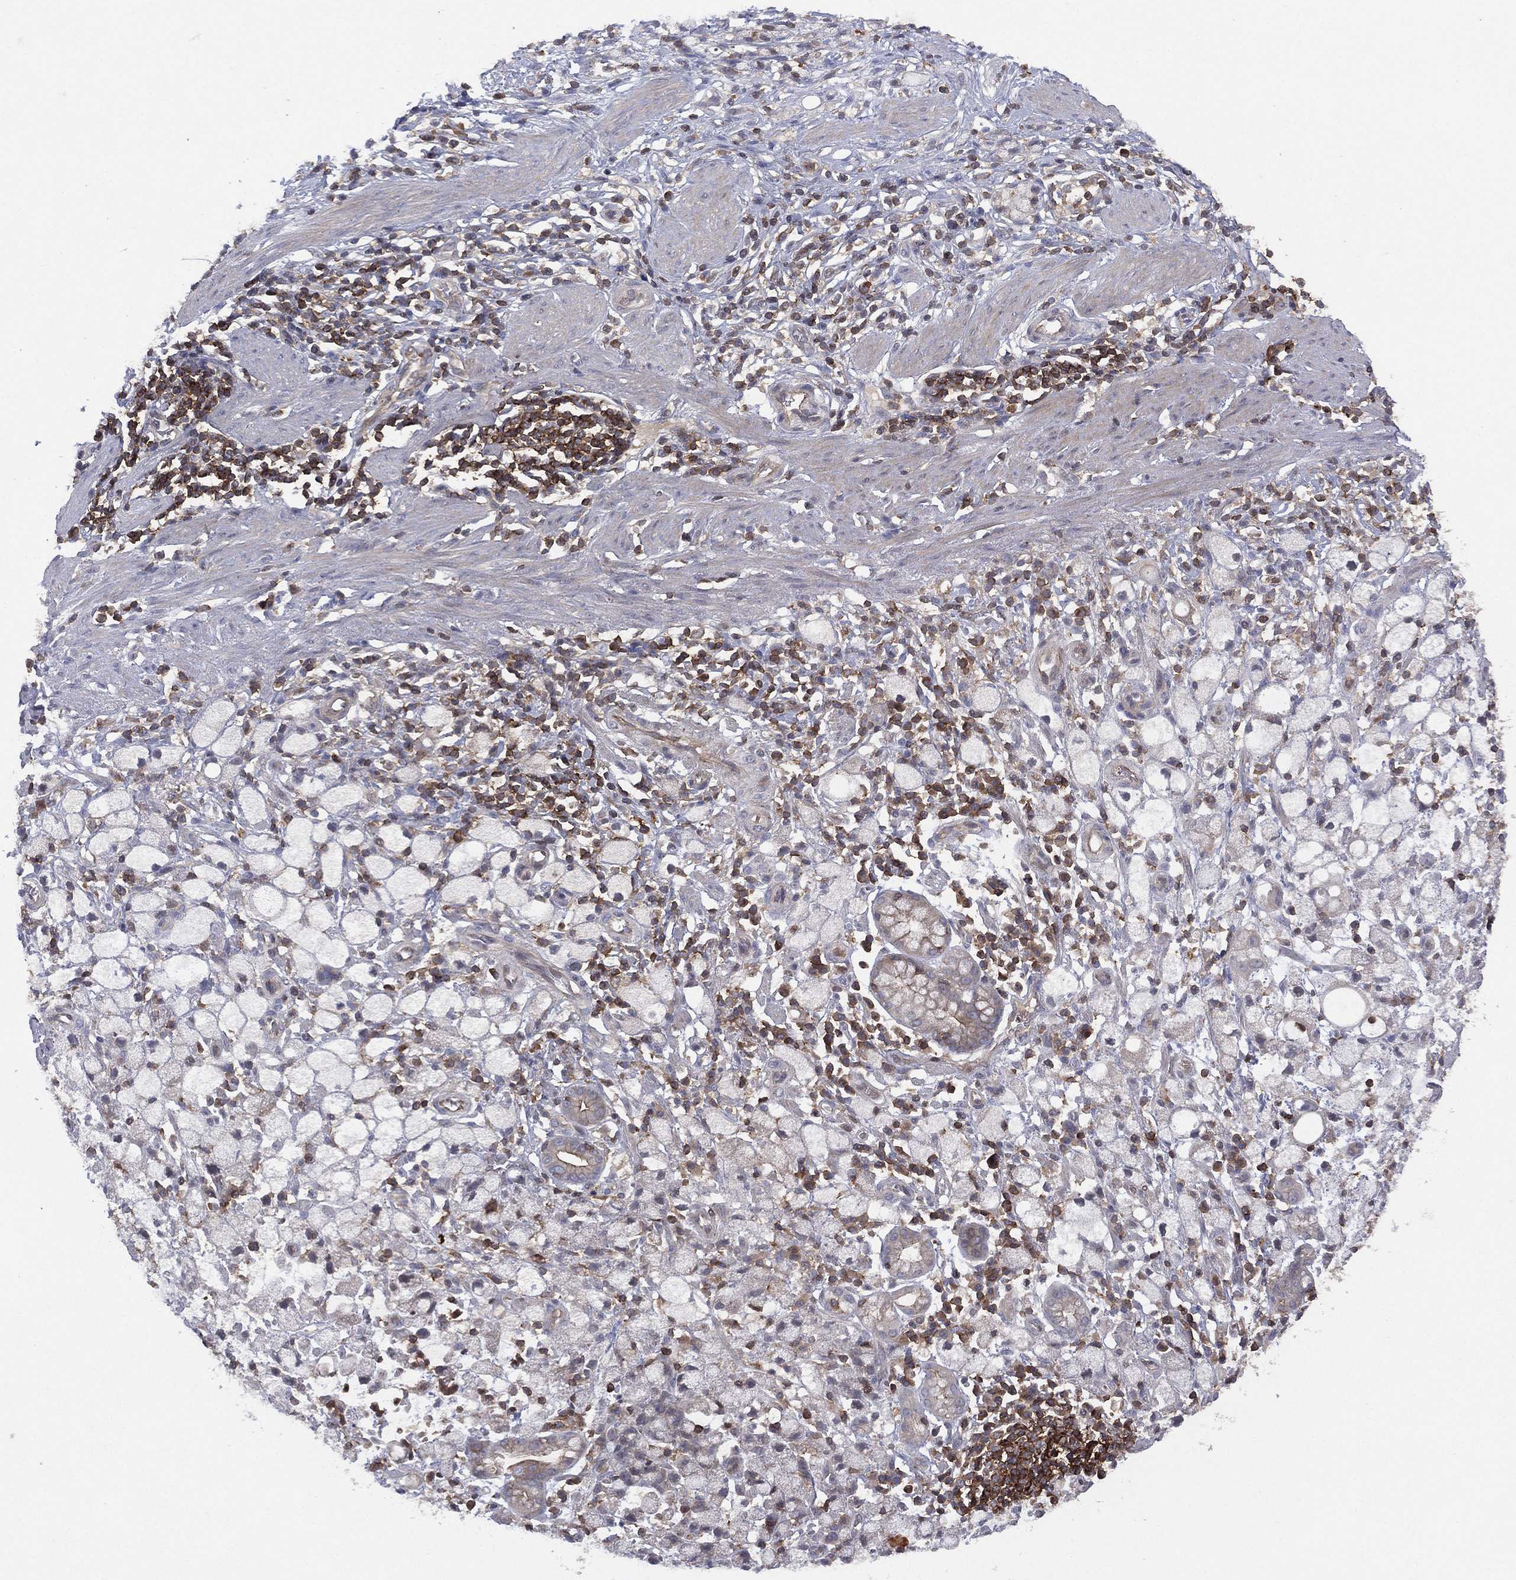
{"staining": {"intensity": "negative", "quantity": "none", "location": "none"}, "tissue": "stomach cancer", "cell_type": "Tumor cells", "image_type": "cancer", "snomed": [{"axis": "morphology", "description": "Adenocarcinoma, NOS"}, {"axis": "topography", "description": "Stomach"}], "caption": "DAB (3,3'-diaminobenzidine) immunohistochemical staining of human stomach cancer (adenocarcinoma) shows no significant positivity in tumor cells.", "gene": "DOCK8", "patient": {"sex": "male", "age": 58}}